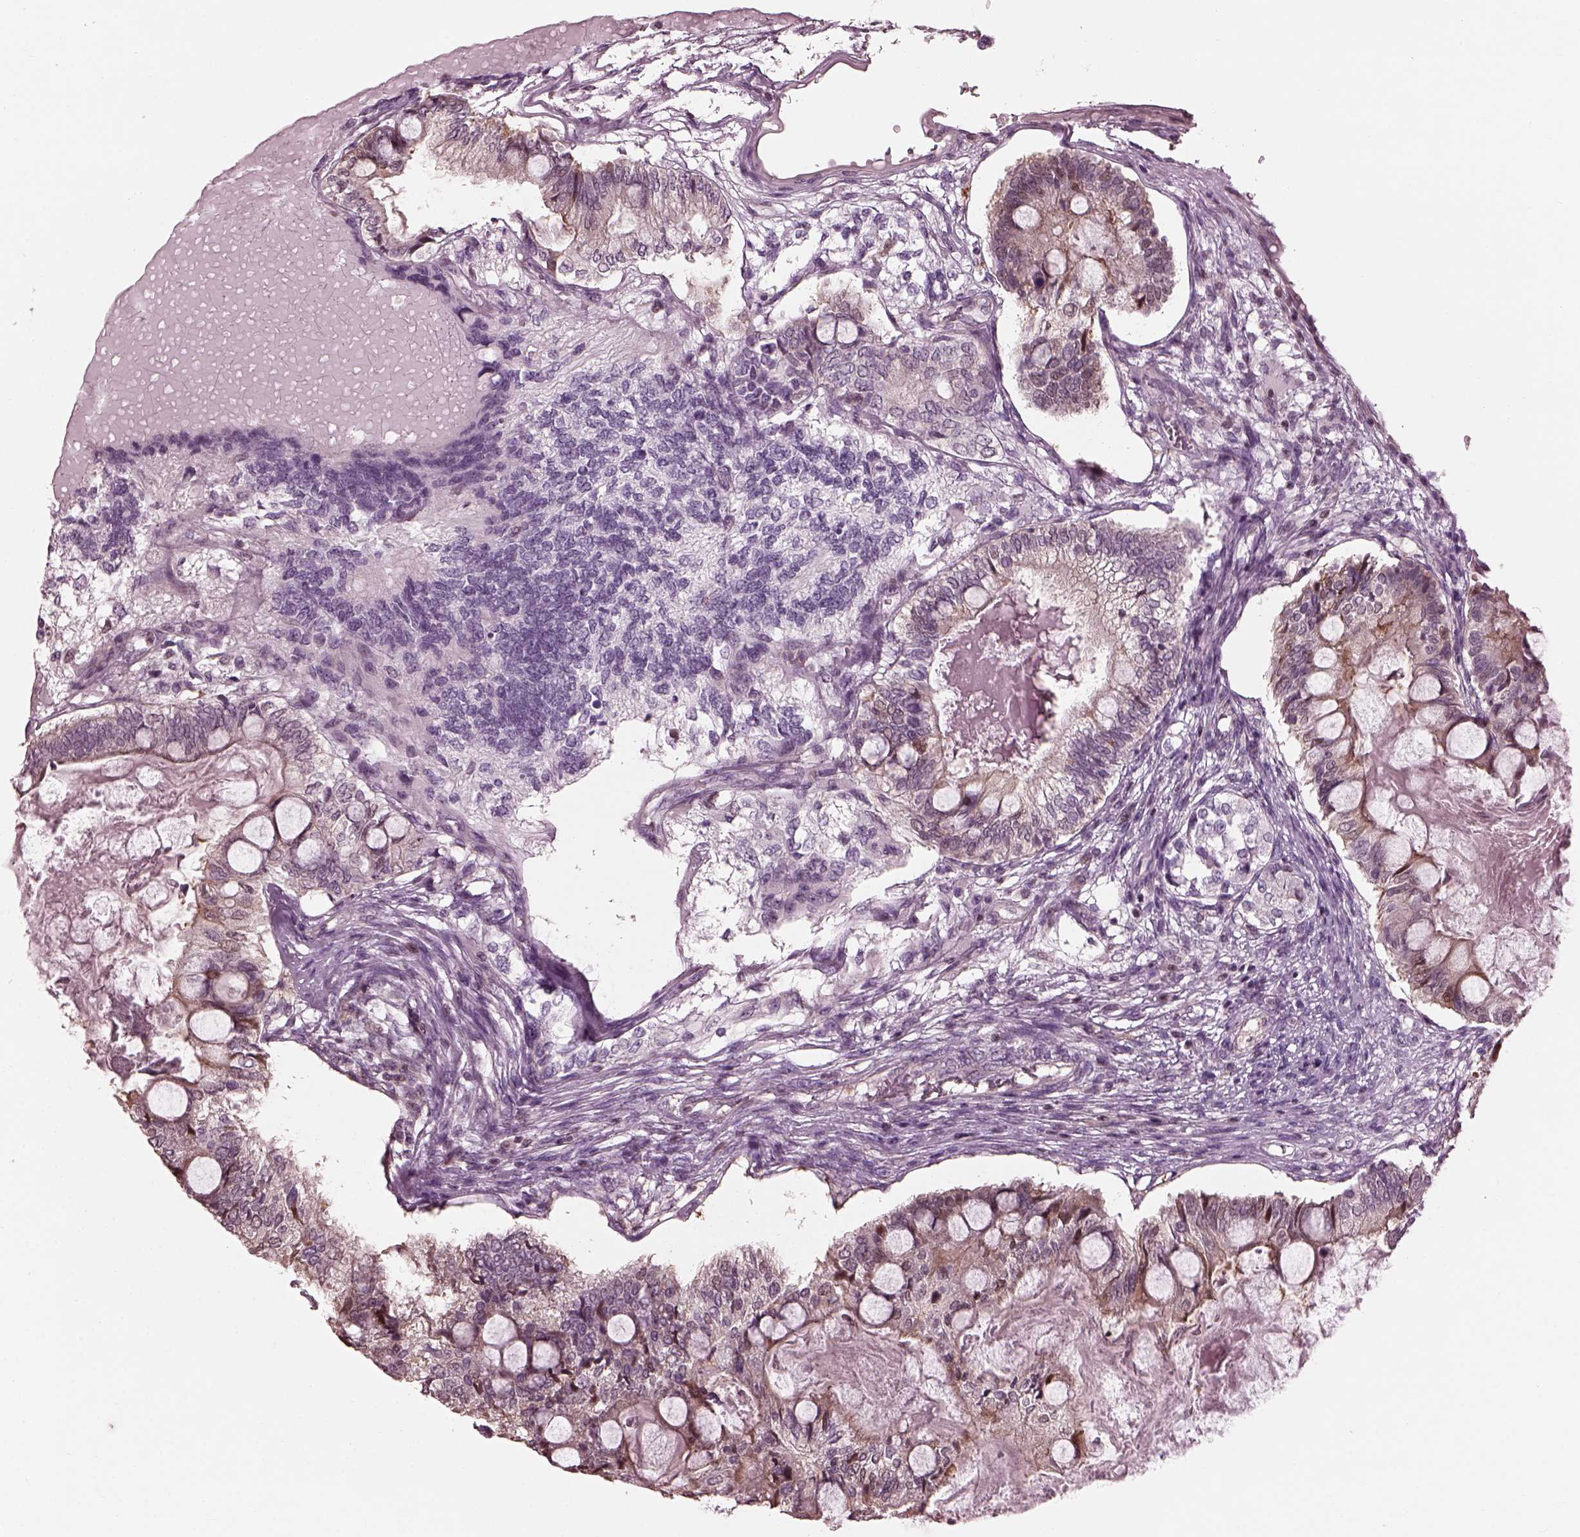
{"staining": {"intensity": "negative", "quantity": "none", "location": "none"}, "tissue": "testis cancer", "cell_type": "Tumor cells", "image_type": "cancer", "snomed": [{"axis": "morphology", "description": "Seminoma, NOS"}, {"axis": "morphology", "description": "Carcinoma, Embryonal, NOS"}, {"axis": "topography", "description": "Testis"}], "caption": "Tumor cells show no significant protein positivity in embryonal carcinoma (testis).", "gene": "BFSP1", "patient": {"sex": "male", "age": 41}}